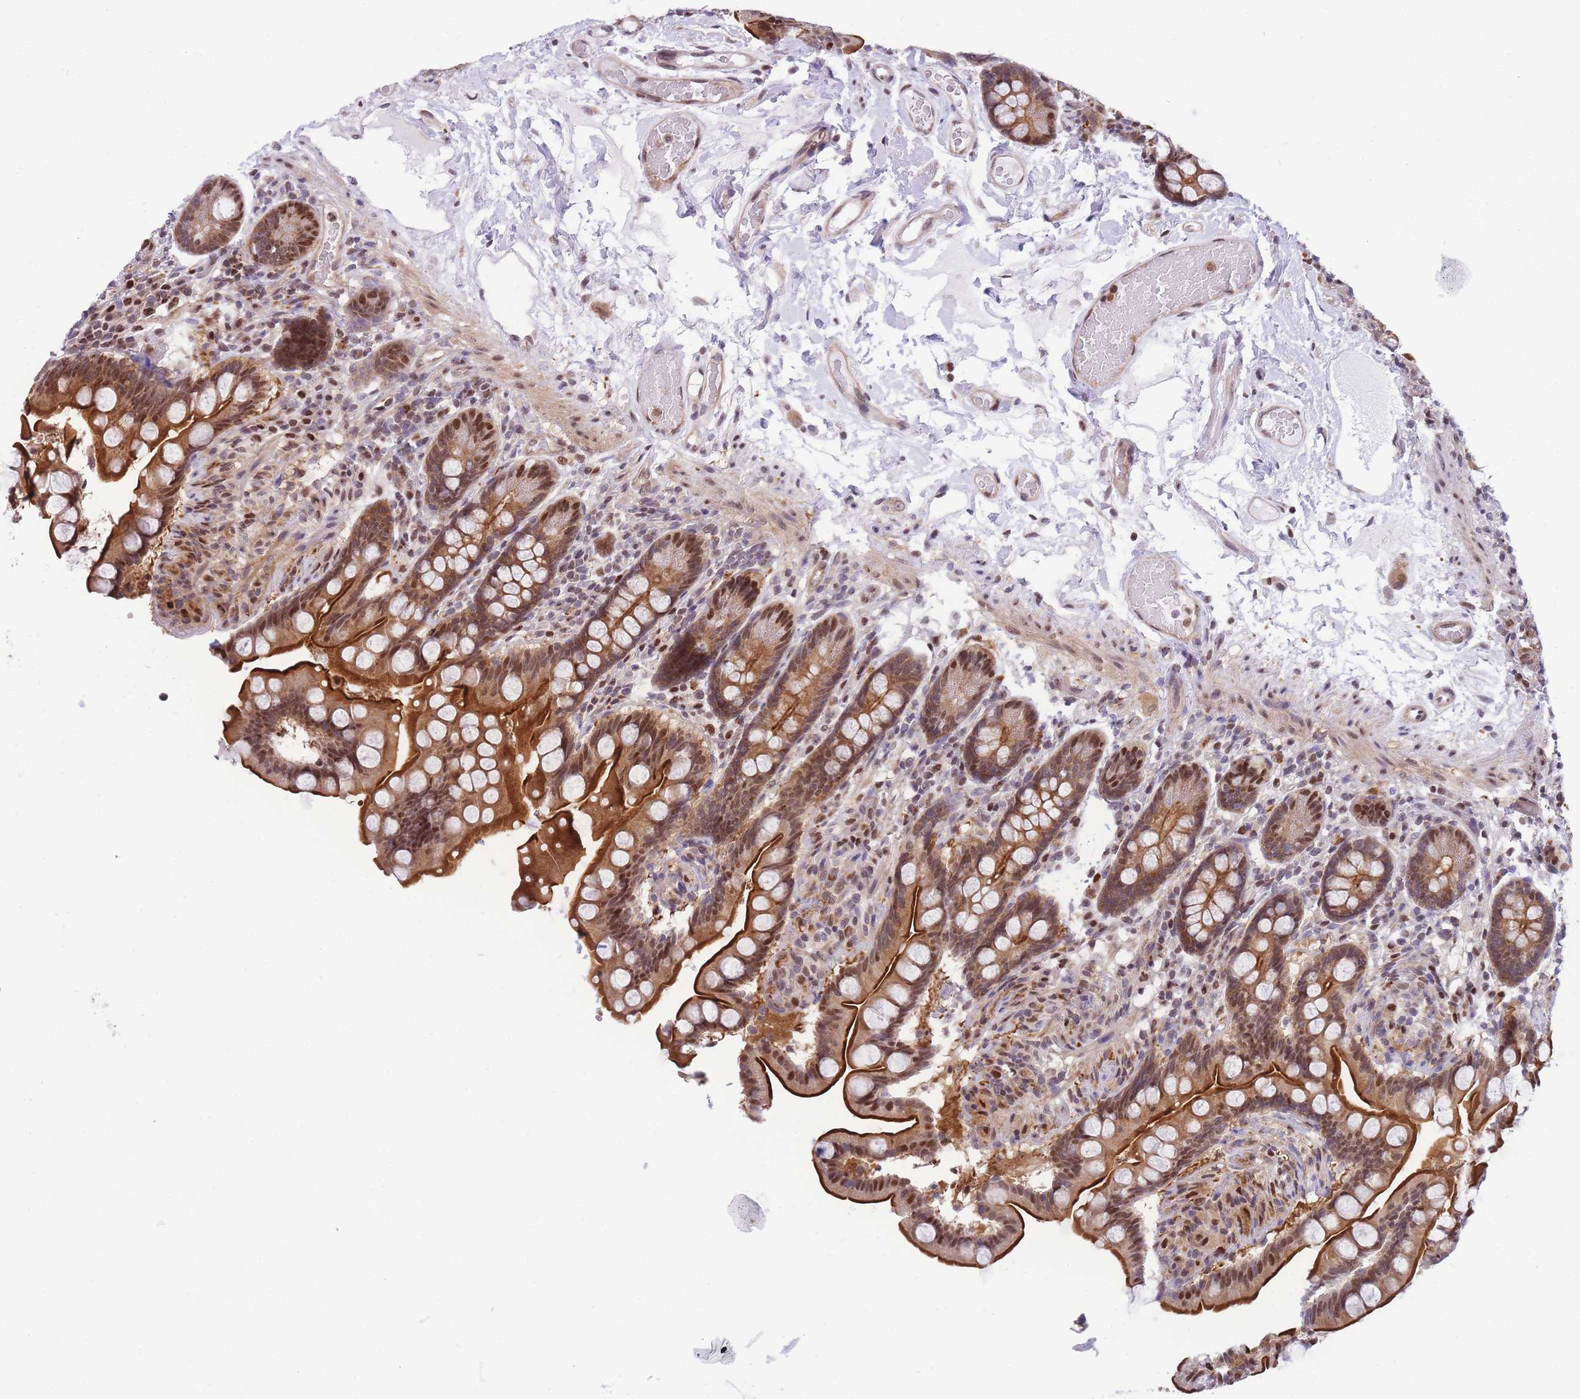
{"staining": {"intensity": "strong", "quantity": ">75%", "location": "cytoplasmic/membranous,nuclear"}, "tissue": "small intestine", "cell_type": "Glandular cells", "image_type": "normal", "snomed": [{"axis": "morphology", "description": "Normal tissue, NOS"}, {"axis": "topography", "description": "Small intestine"}], "caption": "Protein analysis of benign small intestine shows strong cytoplasmic/membranous,nuclear expression in about >75% of glandular cells.", "gene": "CRACD", "patient": {"sex": "female", "age": 64}}